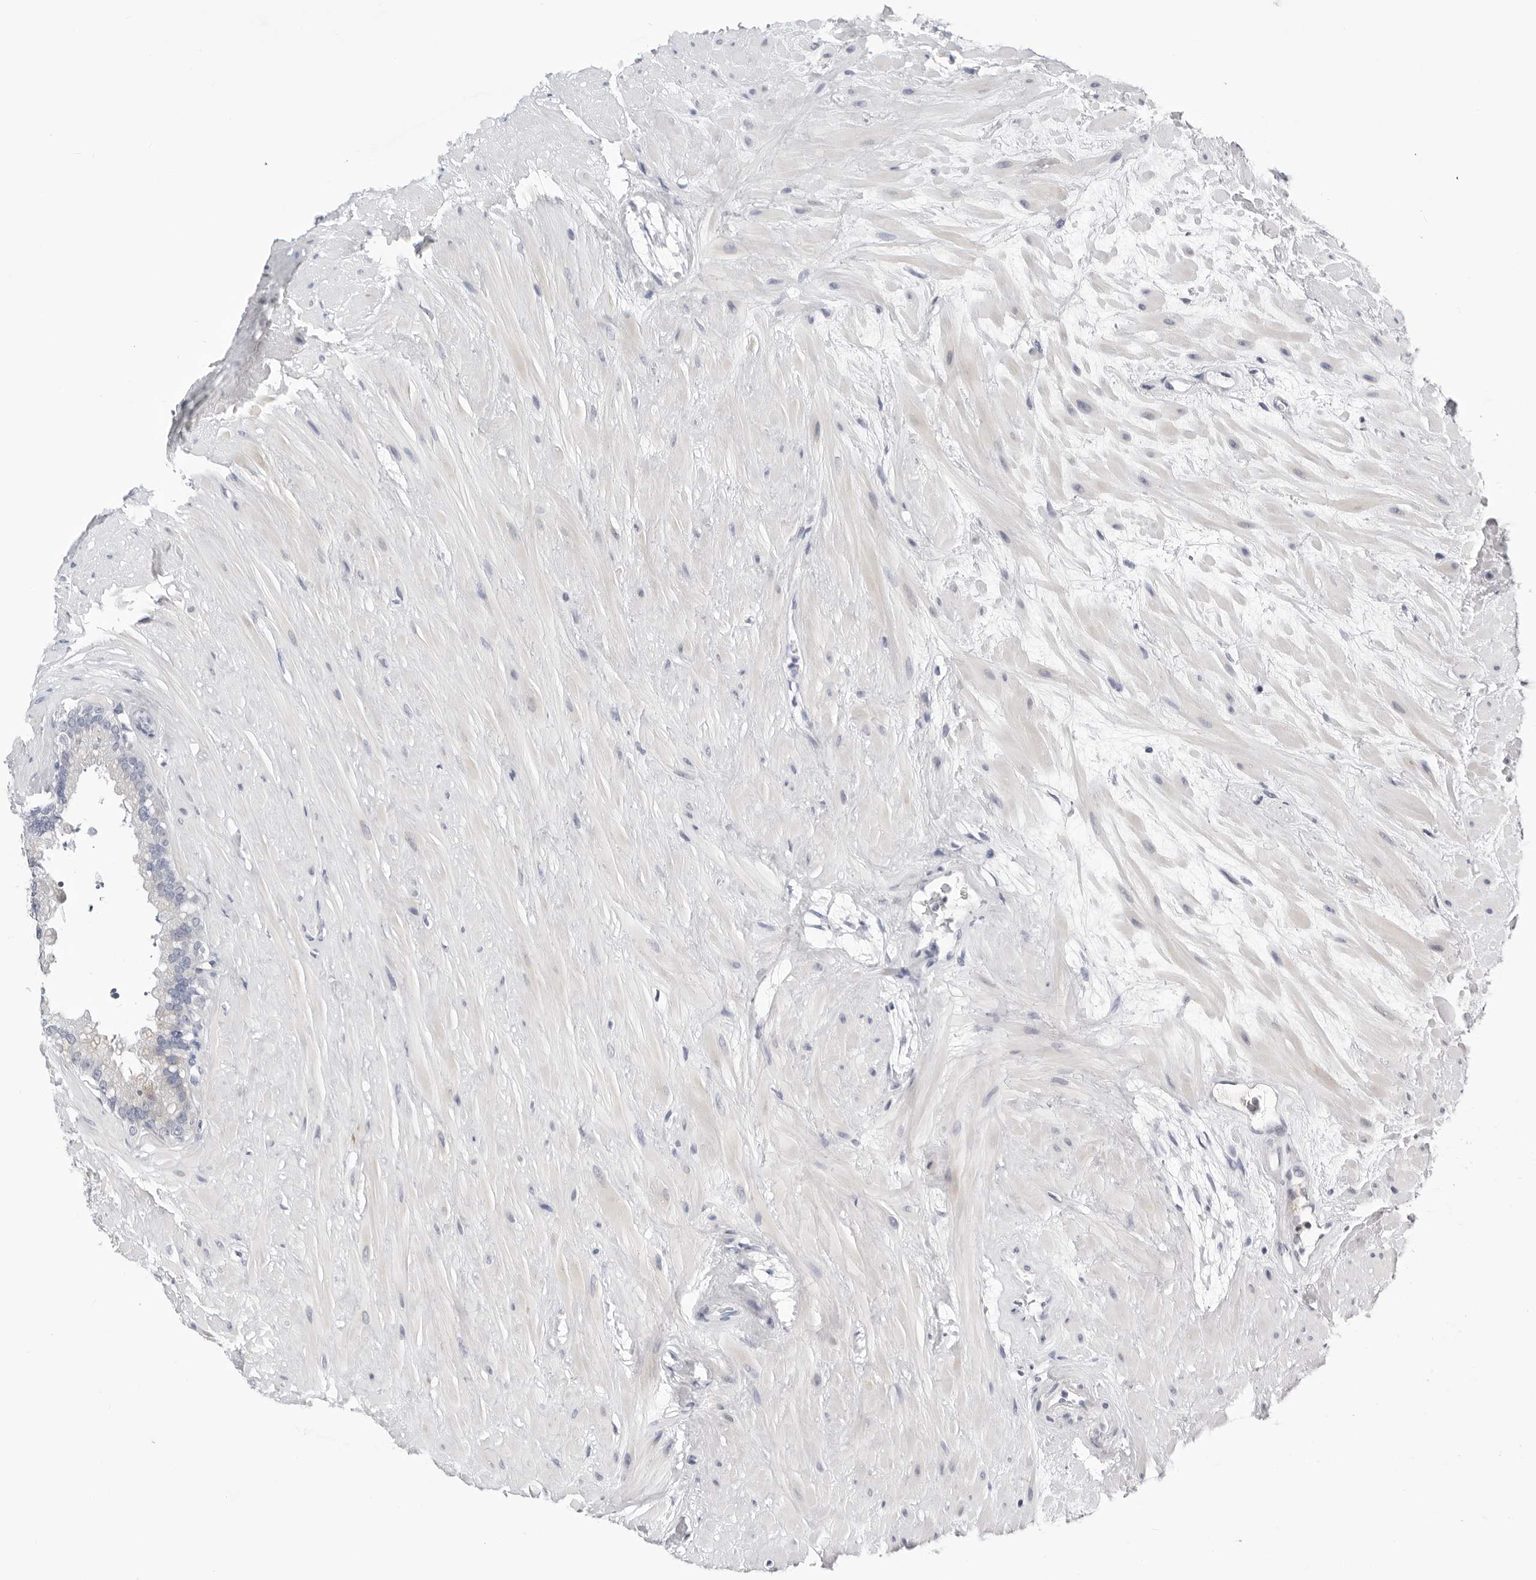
{"staining": {"intensity": "negative", "quantity": "none", "location": "none"}, "tissue": "seminal vesicle", "cell_type": "Glandular cells", "image_type": "normal", "snomed": [{"axis": "morphology", "description": "Normal tissue, NOS"}, {"axis": "topography", "description": "Seminal veicle"}], "caption": "Glandular cells show no significant staining in normal seminal vesicle. (DAB (3,3'-diaminobenzidine) immunohistochemistry, high magnification).", "gene": "ZNF502", "patient": {"sex": "male", "age": 80}}